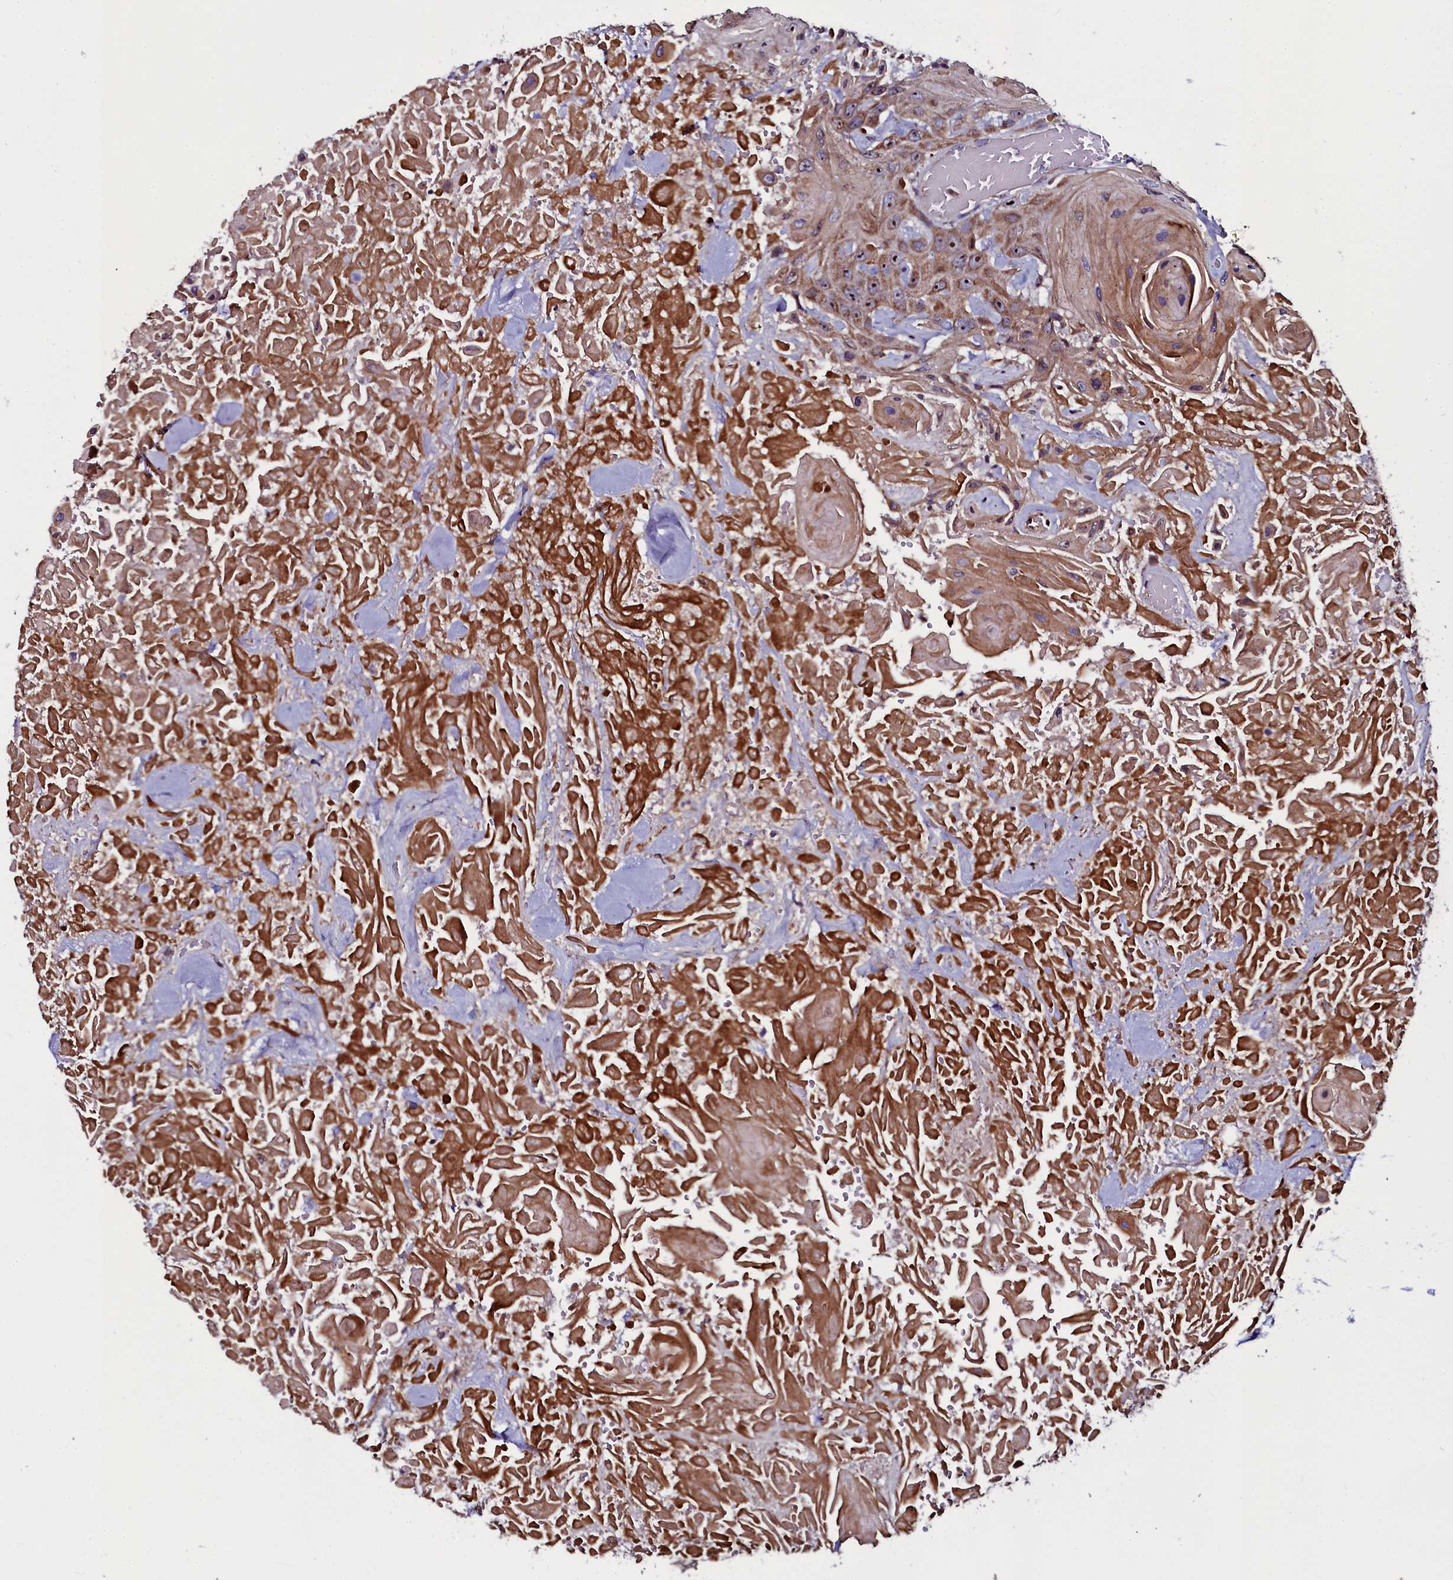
{"staining": {"intensity": "moderate", "quantity": ">75%", "location": "cytoplasmic/membranous,nuclear"}, "tissue": "head and neck cancer", "cell_type": "Tumor cells", "image_type": "cancer", "snomed": [{"axis": "morphology", "description": "Squamous cell carcinoma, NOS"}, {"axis": "topography", "description": "Head-Neck"}], "caption": "Immunohistochemistry (IHC) (DAB) staining of human head and neck cancer demonstrates moderate cytoplasmic/membranous and nuclear protein positivity in about >75% of tumor cells. (DAB = brown stain, brightfield microscopy at high magnification).", "gene": "NAA80", "patient": {"sex": "male", "age": 81}}